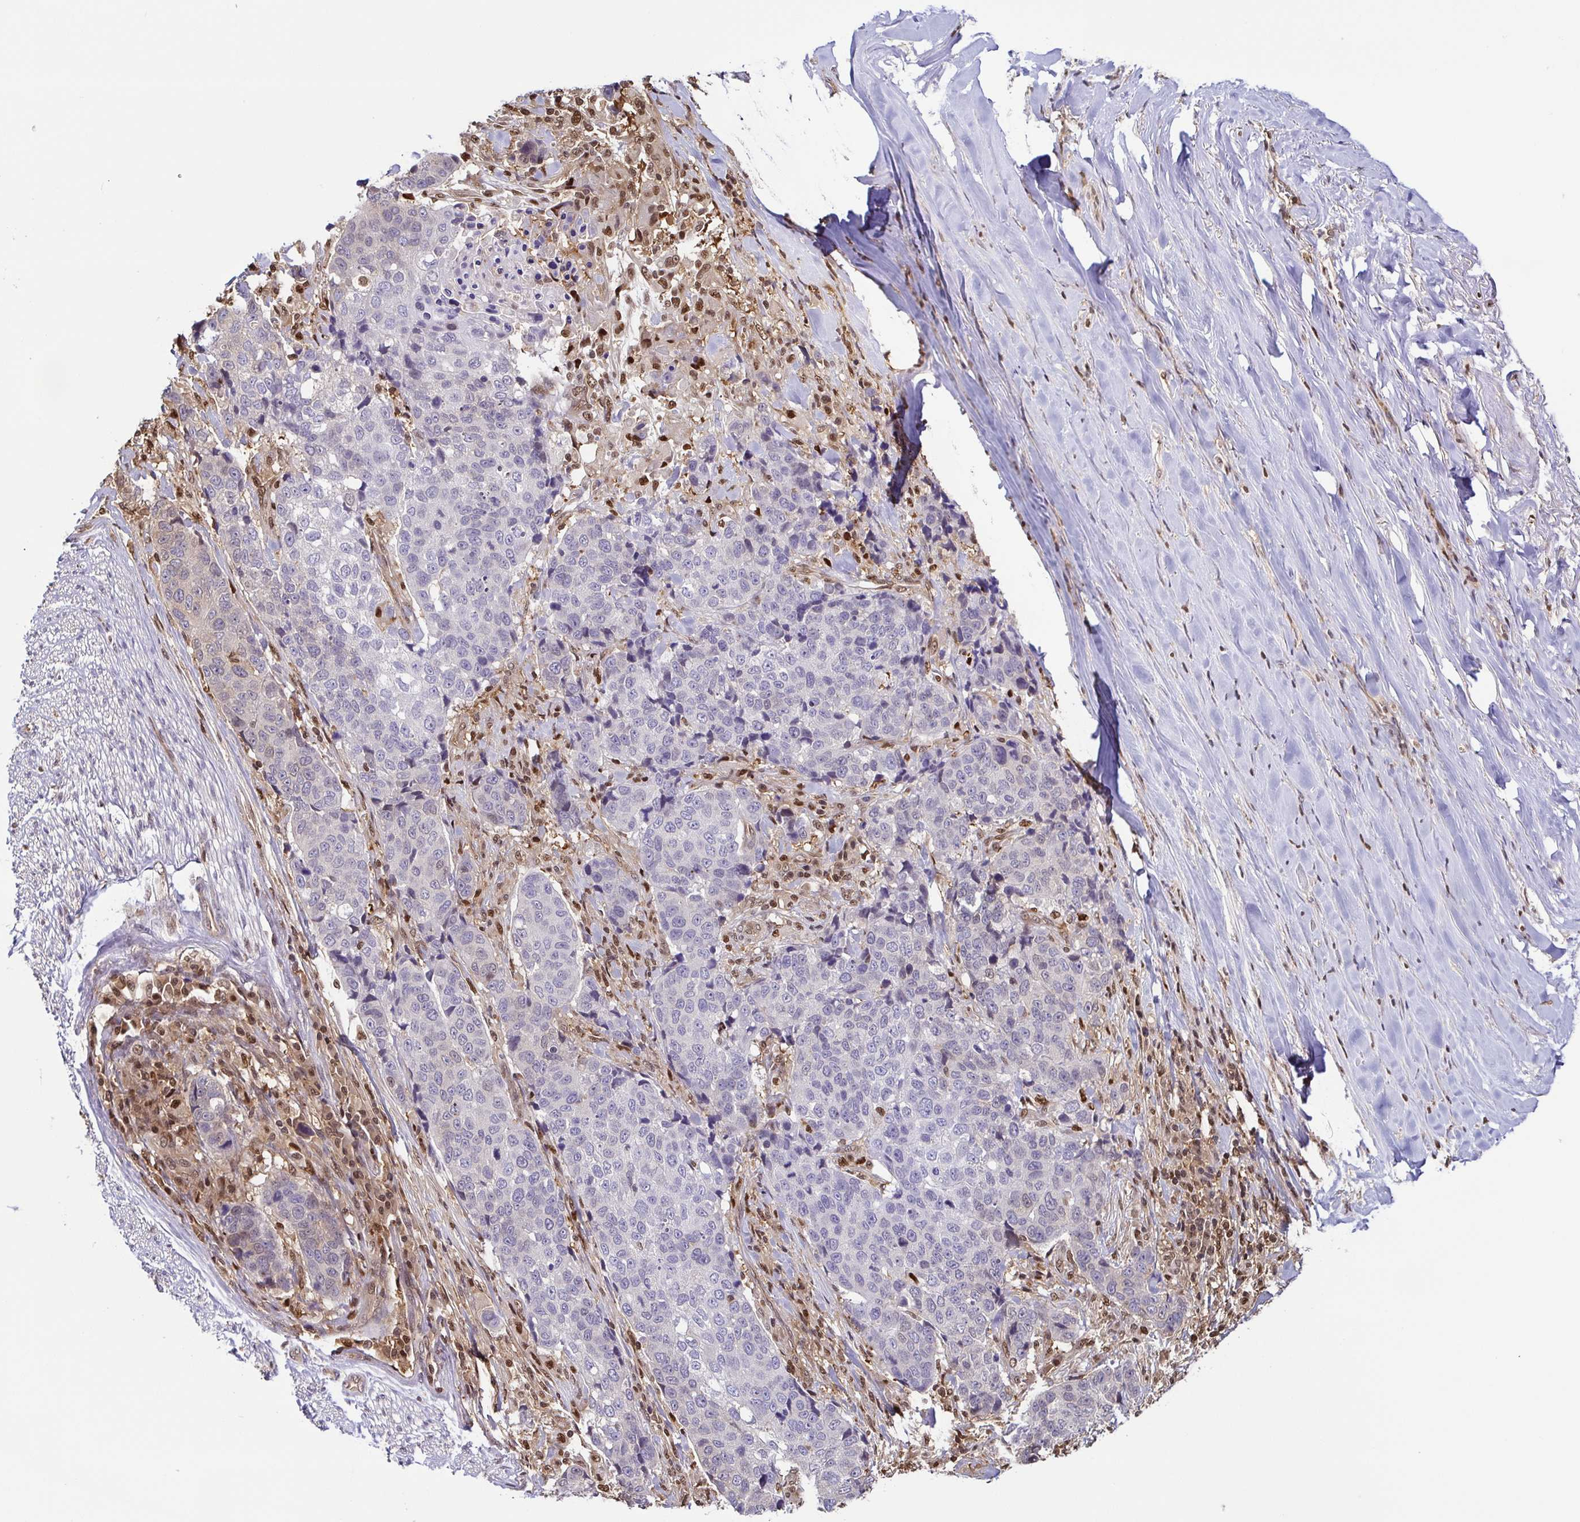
{"staining": {"intensity": "negative", "quantity": "none", "location": "none"}, "tissue": "lung cancer", "cell_type": "Tumor cells", "image_type": "cancer", "snomed": [{"axis": "morphology", "description": "Squamous cell carcinoma, NOS"}, {"axis": "topography", "description": "Lymph node"}, {"axis": "topography", "description": "Lung"}], "caption": "The micrograph shows no staining of tumor cells in lung cancer (squamous cell carcinoma). (Stains: DAB (3,3'-diaminobenzidine) immunohistochemistry (IHC) with hematoxylin counter stain, Microscopy: brightfield microscopy at high magnification).", "gene": "PSMB9", "patient": {"sex": "male", "age": 61}}